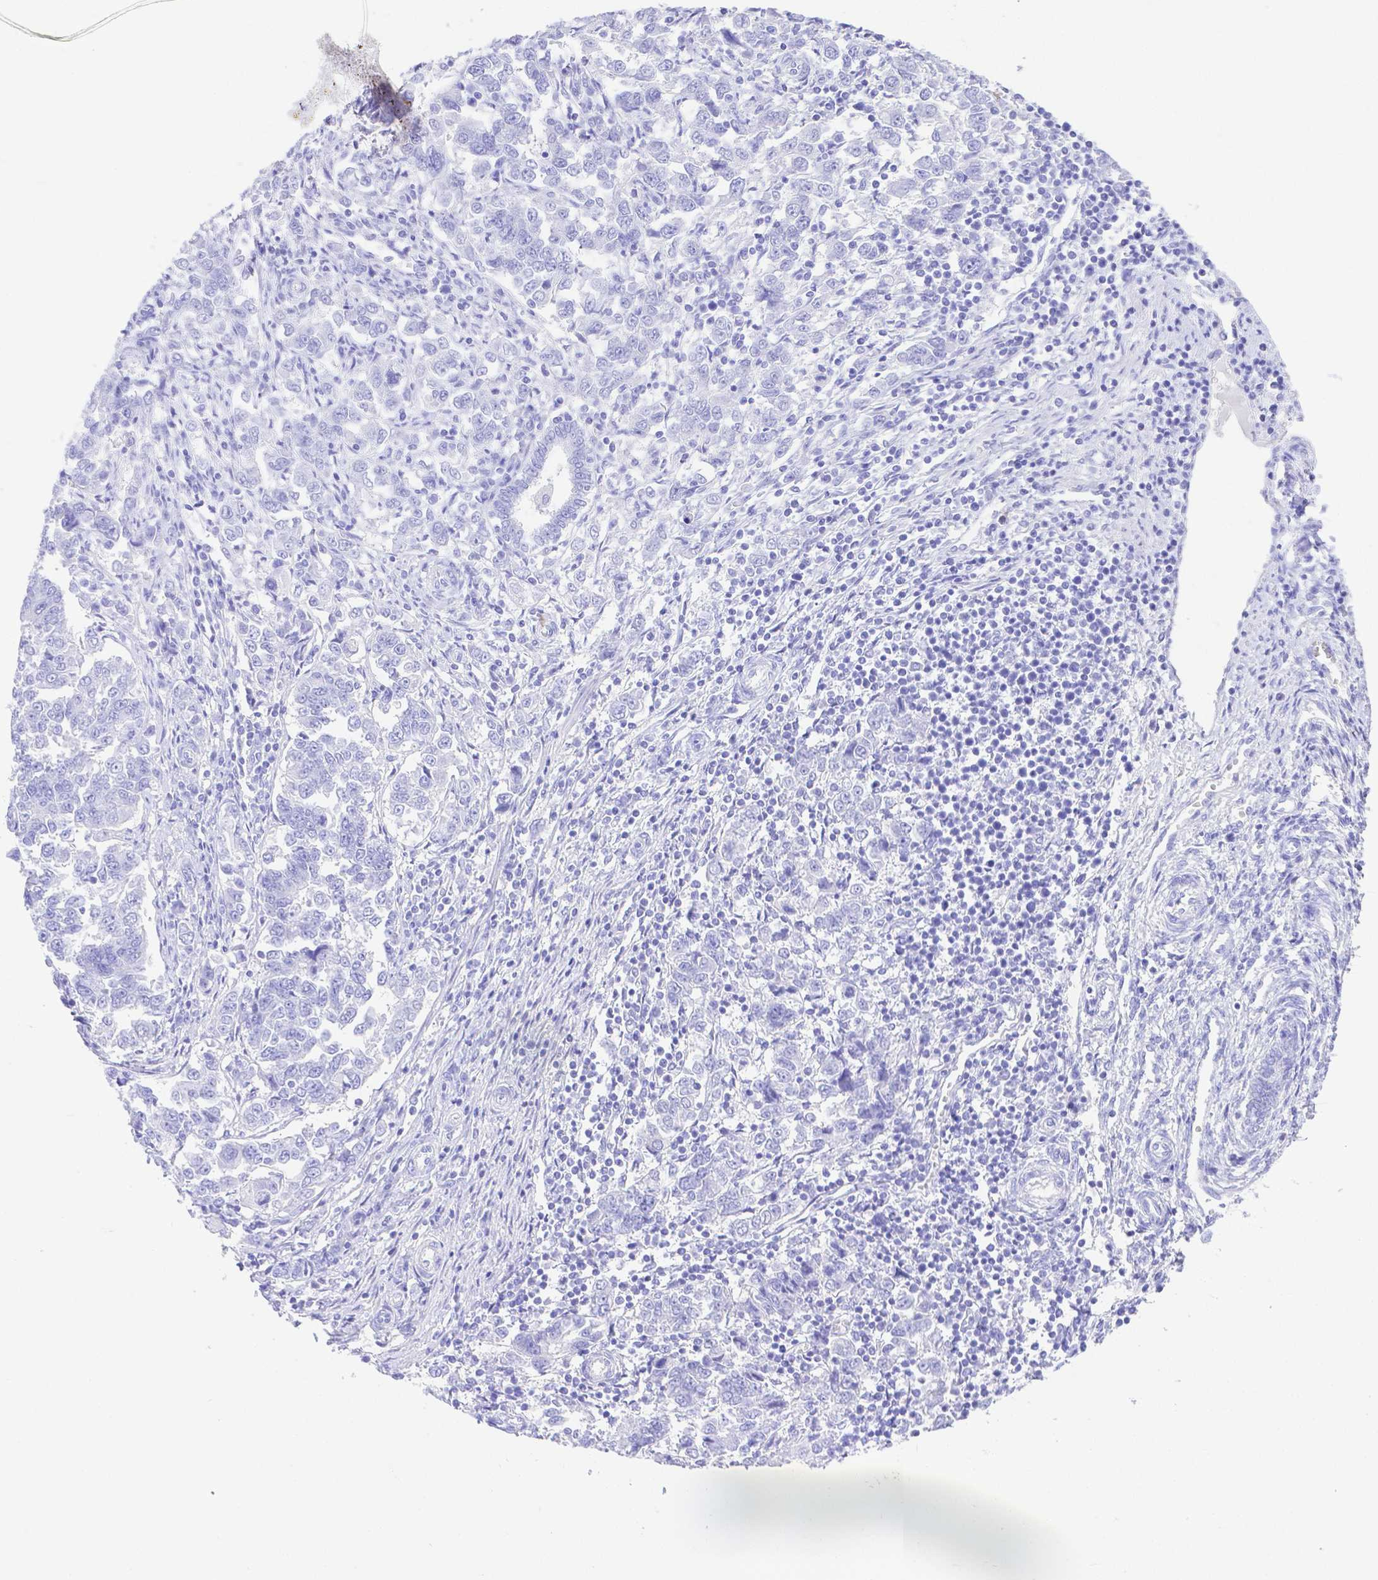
{"staining": {"intensity": "negative", "quantity": "none", "location": "none"}, "tissue": "endometrial cancer", "cell_type": "Tumor cells", "image_type": "cancer", "snomed": [{"axis": "morphology", "description": "Adenocarcinoma, NOS"}, {"axis": "topography", "description": "Endometrium"}], "caption": "Tumor cells show no significant expression in endometrial cancer (adenocarcinoma).", "gene": "SMR3A", "patient": {"sex": "female", "age": 43}}